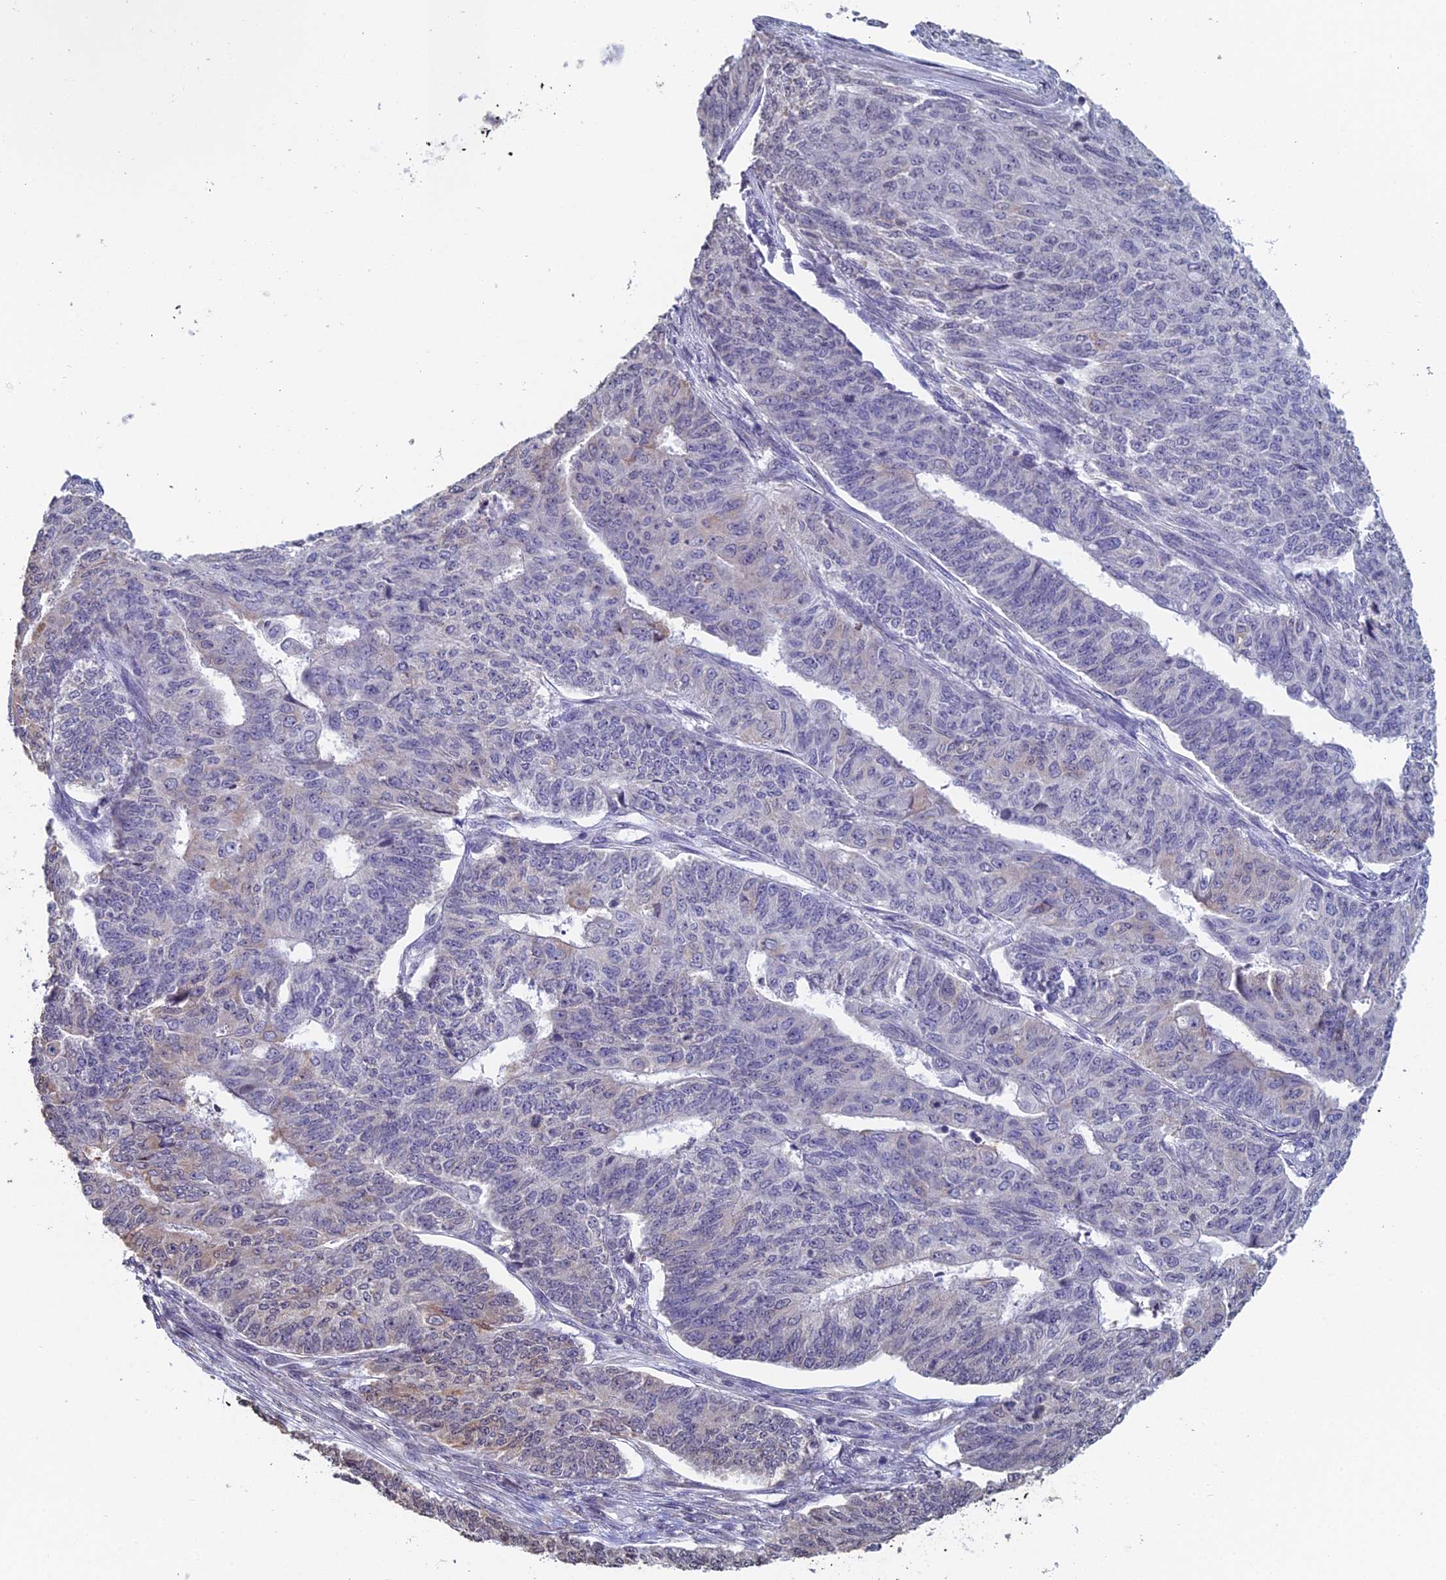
{"staining": {"intensity": "negative", "quantity": "none", "location": "none"}, "tissue": "endometrial cancer", "cell_type": "Tumor cells", "image_type": "cancer", "snomed": [{"axis": "morphology", "description": "Adenocarcinoma, NOS"}, {"axis": "topography", "description": "Endometrium"}], "caption": "The micrograph exhibits no staining of tumor cells in endometrial cancer (adenocarcinoma).", "gene": "PRR22", "patient": {"sex": "female", "age": 32}}